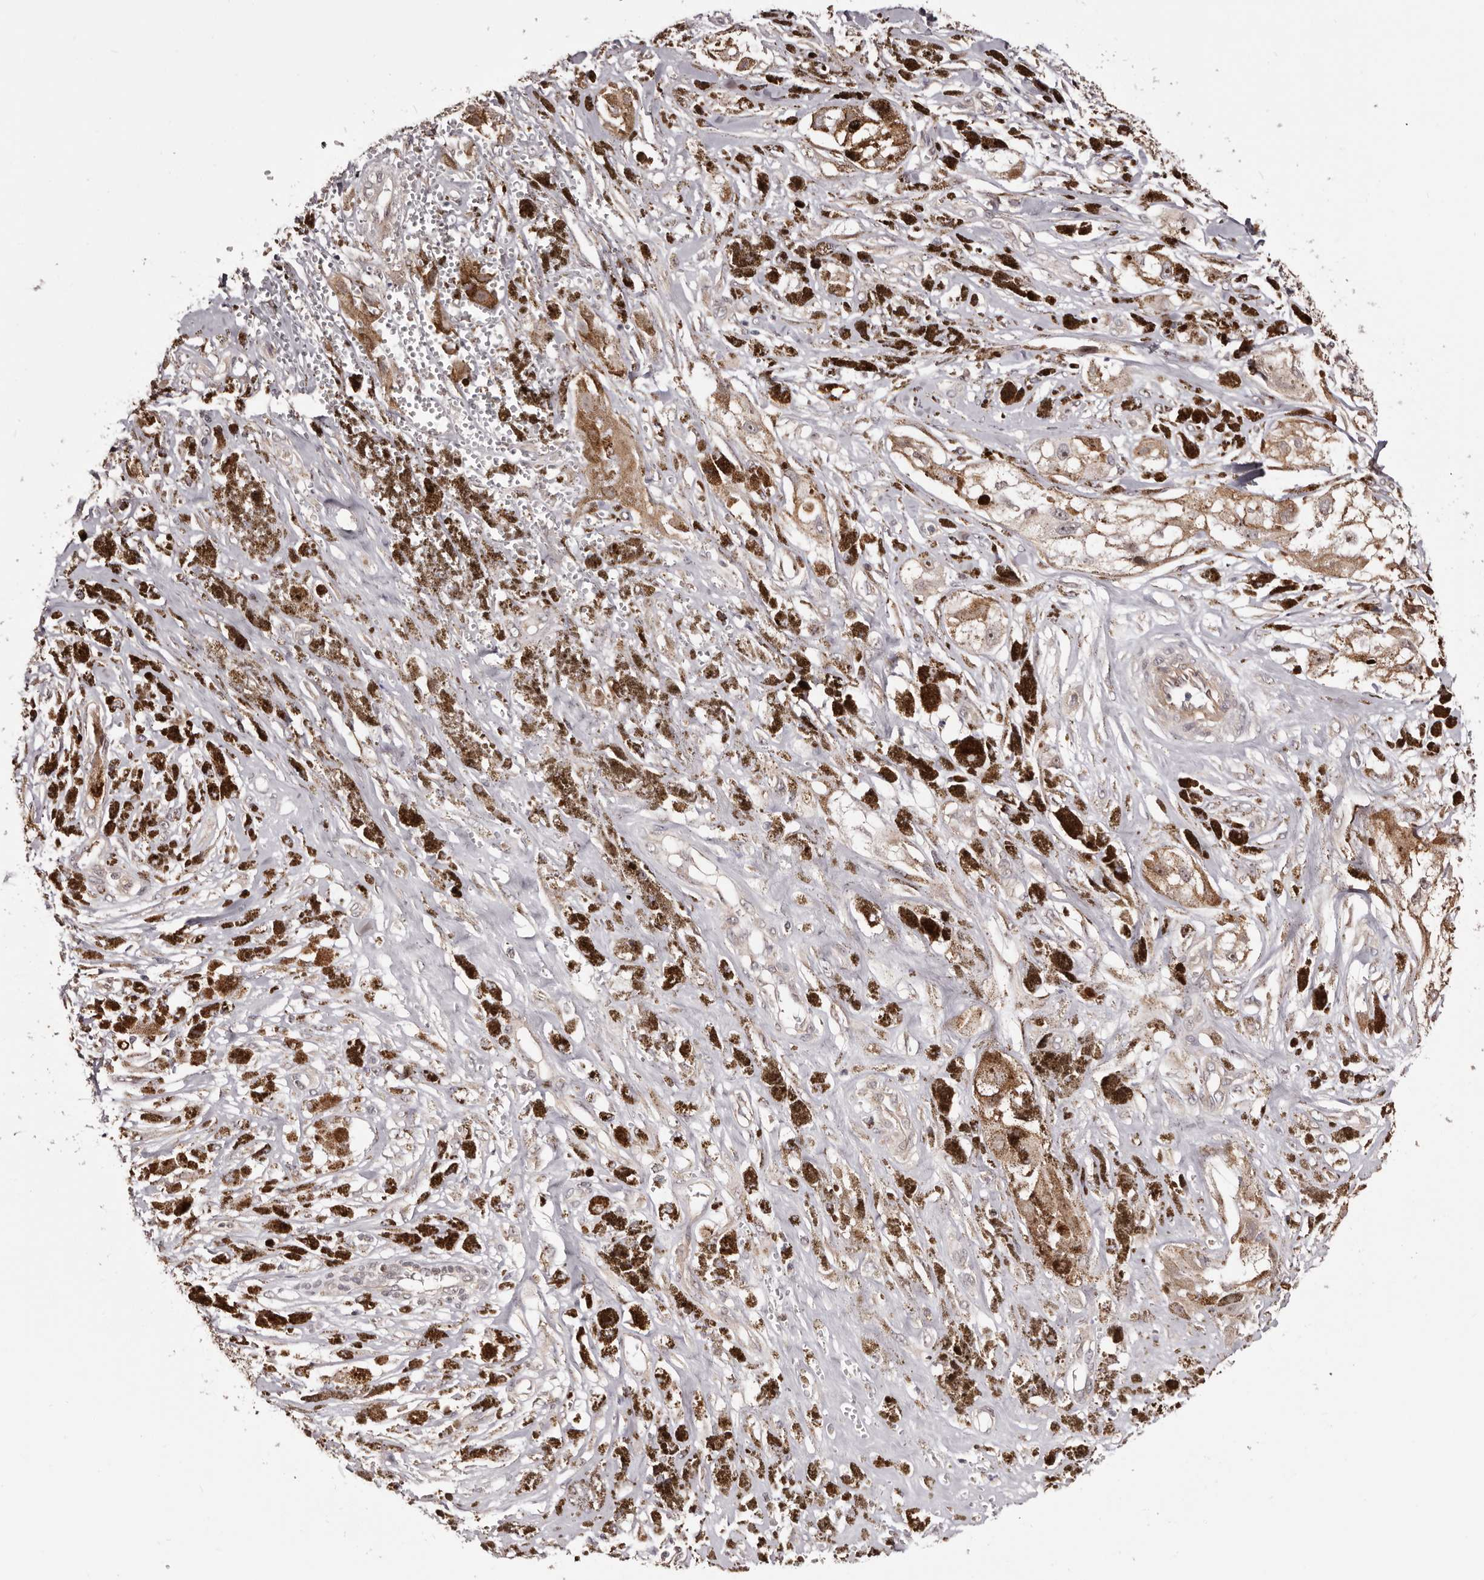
{"staining": {"intensity": "moderate", "quantity": ">75%", "location": "cytoplasmic/membranous"}, "tissue": "melanoma", "cell_type": "Tumor cells", "image_type": "cancer", "snomed": [{"axis": "morphology", "description": "Malignant melanoma, NOS"}, {"axis": "topography", "description": "Skin"}], "caption": "Malignant melanoma was stained to show a protein in brown. There is medium levels of moderate cytoplasmic/membranous positivity in approximately >75% of tumor cells. (DAB (3,3'-diaminobenzidine) IHC, brown staining for protein, blue staining for nuclei).", "gene": "NOL12", "patient": {"sex": "male", "age": 88}}